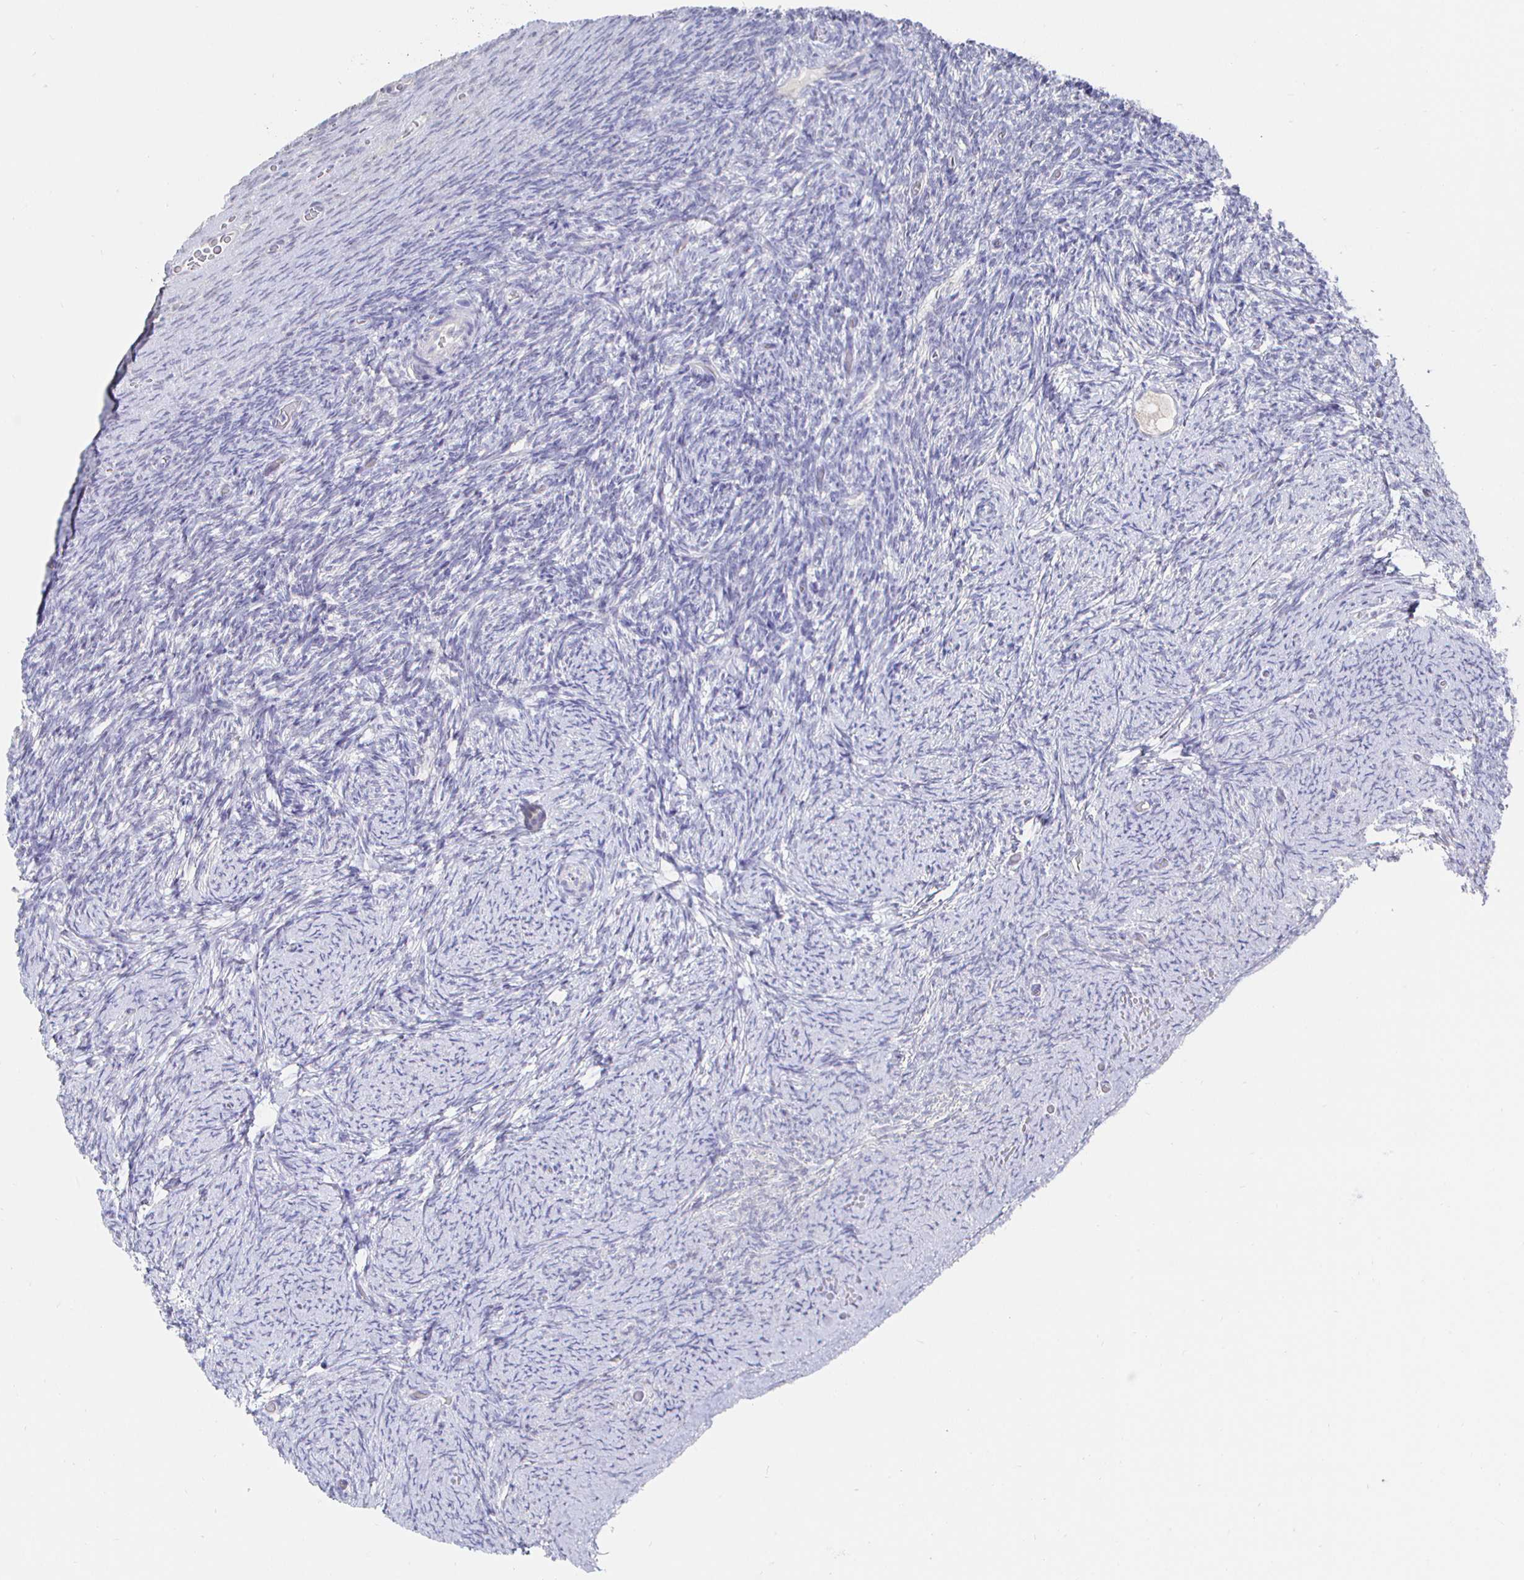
{"staining": {"intensity": "negative", "quantity": "none", "location": "none"}, "tissue": "ovary", "cell_type": "Follicle cells", "image_type": "normal", "snomed": [{"axis": "morphology", "description": "Normal tissue, NOS"}, {"axis": "topography", "description": "Ovary"}], "caption": "Follicle cells are negative for protein expression in normal human ovary.", "gene": "LRRC23", "patient": {"sex": "female", "age": 34}}